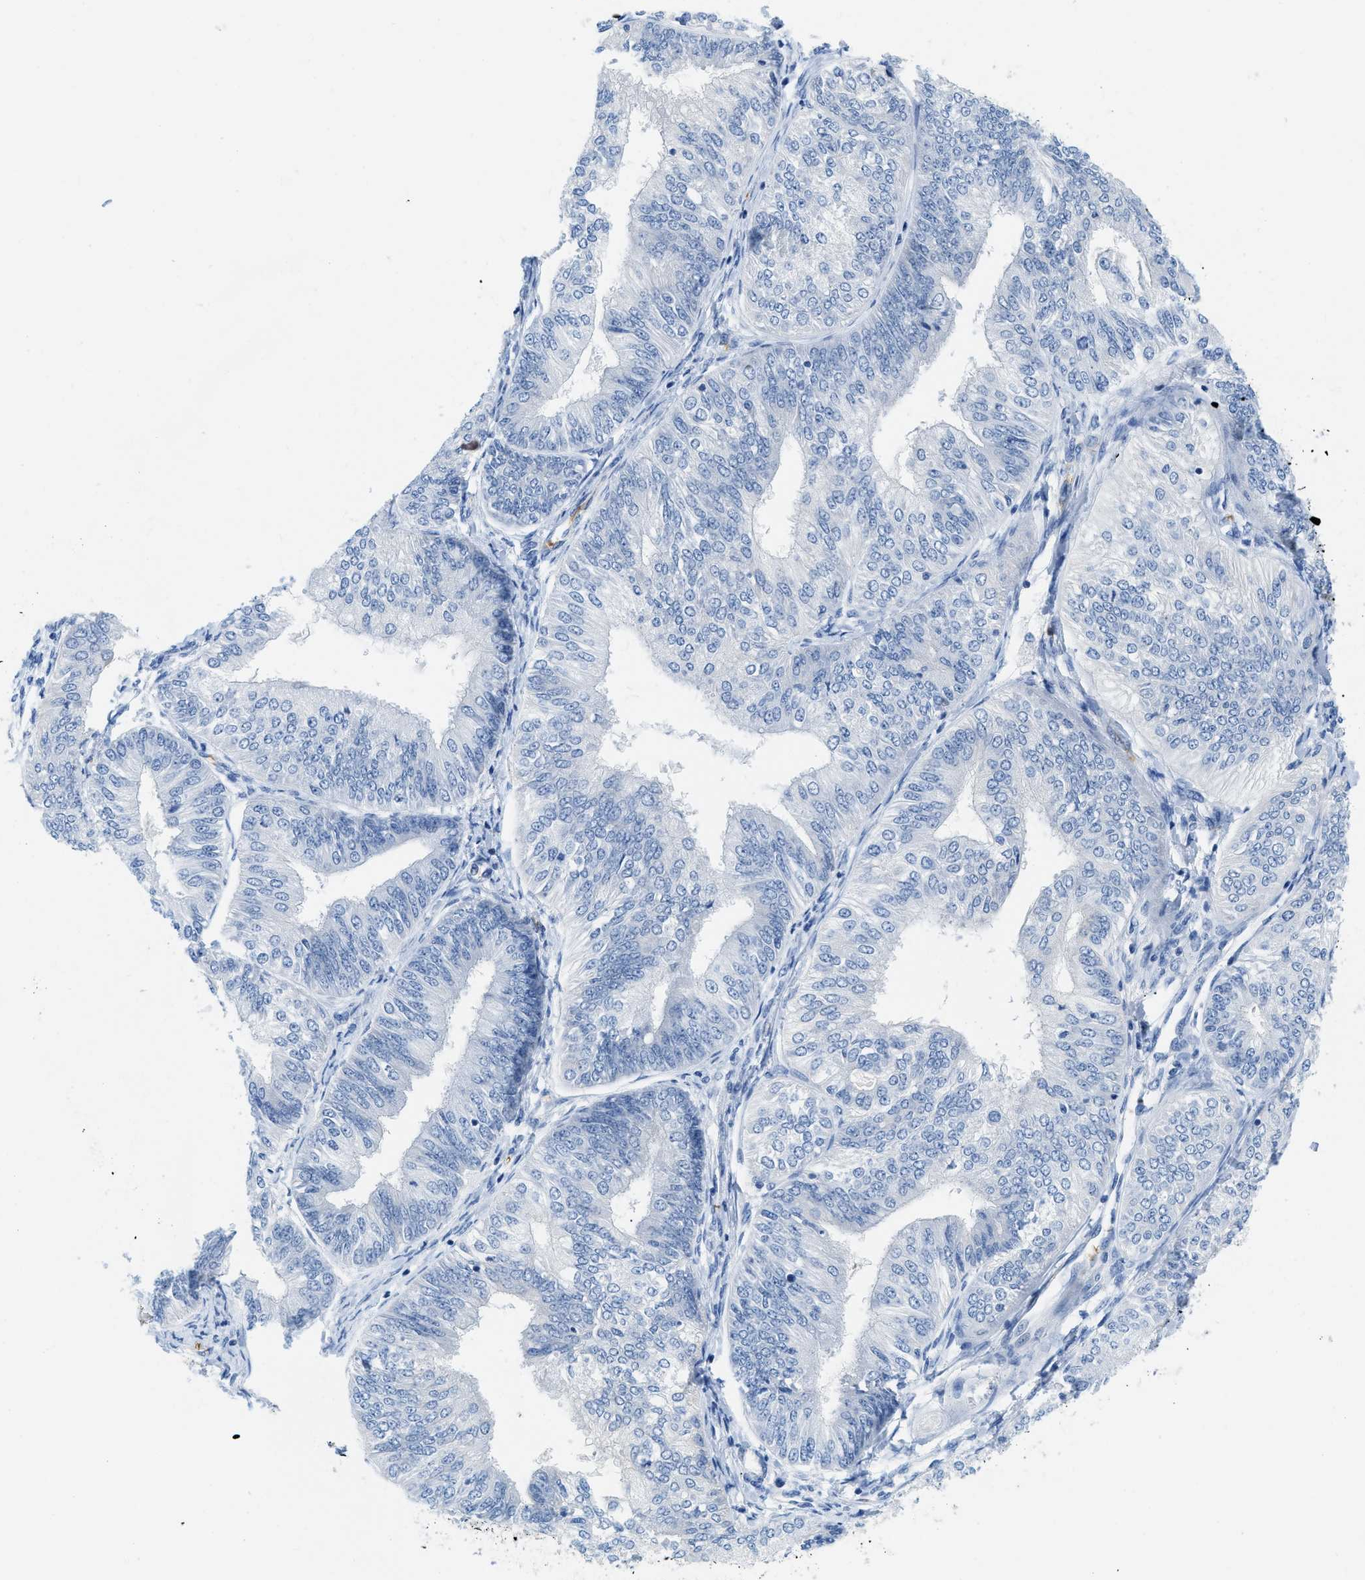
{"staining": {"intensity": "negative", "quantity": "none", "location": "none"}, "tissue": "endometrial cancer", "cell_type": "Tumor cells", "image_type": "cancer", "snomed": [{"axis": "morphology", "description": "Adenocarcinoma, NOS"}, {"axis": "topography", "description": "Endometrium"}], "caption": "Tumor cells show no significant protein positivity in adenocarcinoma (endometrial).", "gene": "BPGM", "patient": {"sex": "female", "age": 58}}